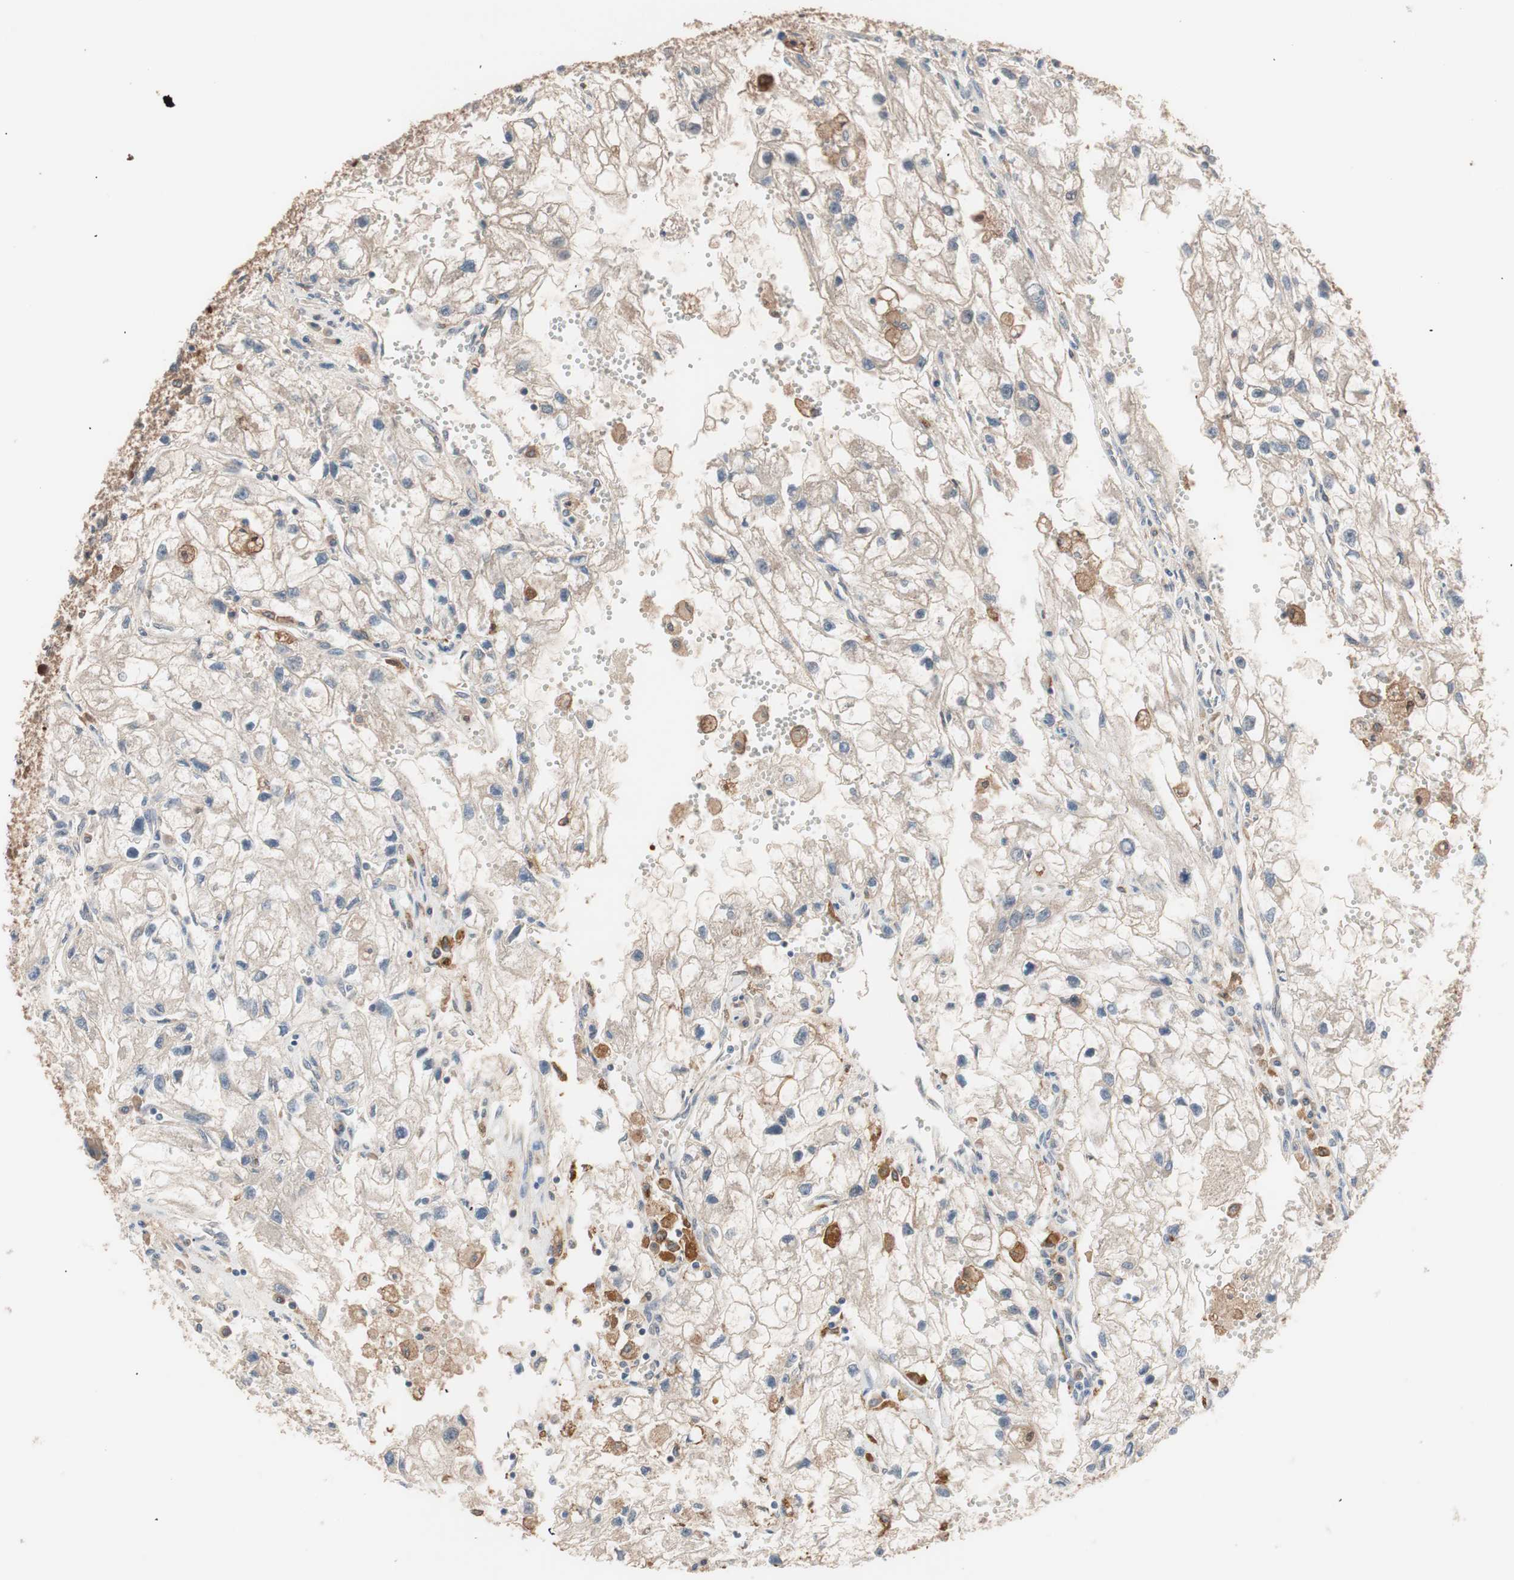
{"staining": {"intensity": "weak", "quantity": ">75%", "location": "cytoplasmic/membranous"}, "tissue": "renal cancer", "cell_type": "Tumor cells", "image_type": "cancer", "snomed": [{"axis": "morphology", "description": "Adenocarcinoma, NOS"}, {"axis": "topography", "description": "Kidney"}], "caption": "A low amount of weak cytoplasmic/membranous positivity is seen in about >75% of tumor cells in renal adenocarcinoma tissue.", "gene": "HMBS", "patient": {"sex": "female", "age": 70}}